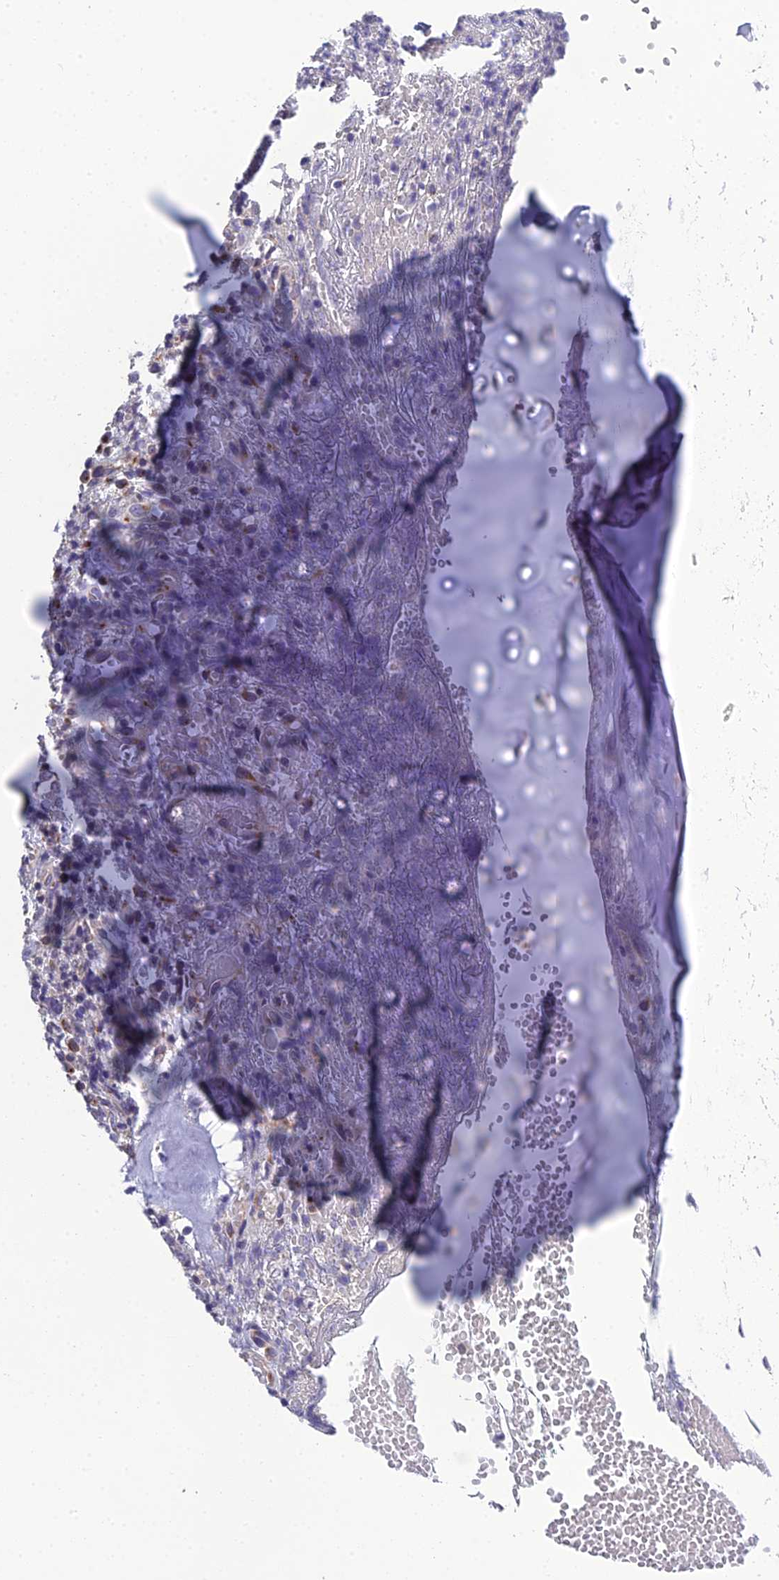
{"staining": {"intensity": "negative", "quantity": "none", "location": "none"}, "tissue": "soft tissue", "cell_type": "Chondrocytes", "image_type": "normal", "snomed": [{"axis": "morphology", "description": "Normal tissue, NOS"}, {"axis": "morphology", "description": "Basal cell carcinoma"}, {"axis": "topography", "description": "Cartilage tissue"}, {"axis": "topography", "description": "Nasopharynx"}, {"axis": "topography", "description": "Oral tissue"}], "caption": "IHC micrograph of normal soft tissue: human soft tissue stained with DAB (3,3'-diaminobenzidine) displays no significant protein positivity in chondrocytes. (DAB (3,3'-diaminobenzidine) IHC visualized using brightfield microscopy, high magnification).", "gene": "GOLPH3", "patient": {"sex": "female", "age": 77}}